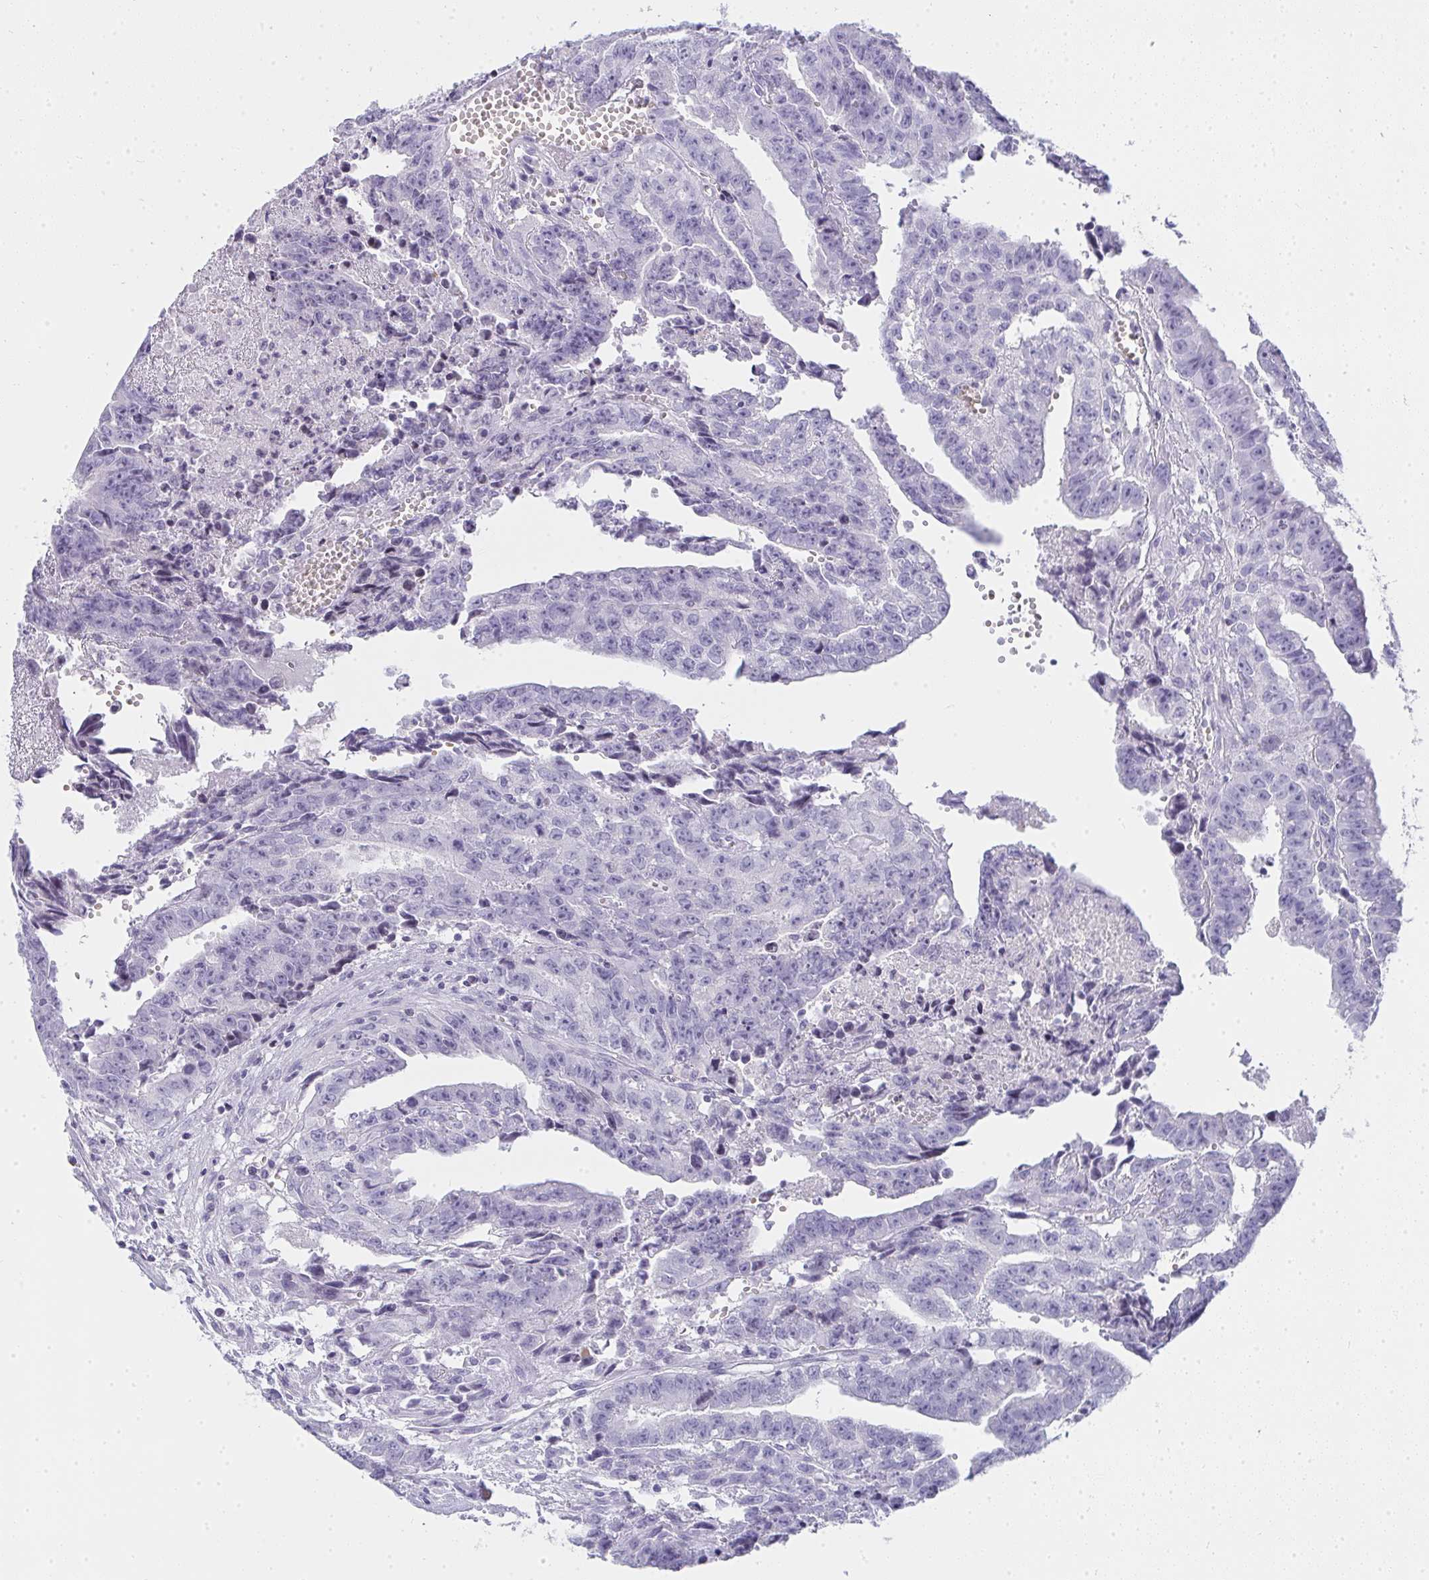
{"staining": {"intensity": "negative", "quantity": "none", "location": "none"}, "tissue": "testis cancer", "cell_type": "Tumor cells", "image_type": "cancer", "snomed": [{"axis": "morphology", "description": "Carcinoma, Embryonal, NOS"}, {"axis": "morphology", "description": "Teratoma, malignant, NOS"}, {"axis": "topography", "description": "Testis"}], "caption": "Human embryonal carcinoma (testis) stained for a protein using immunohistochemistry reveals no positivity in tumor cells.", "gene": "ZNF182", "patient": {"sex": "male", "age": 24}}